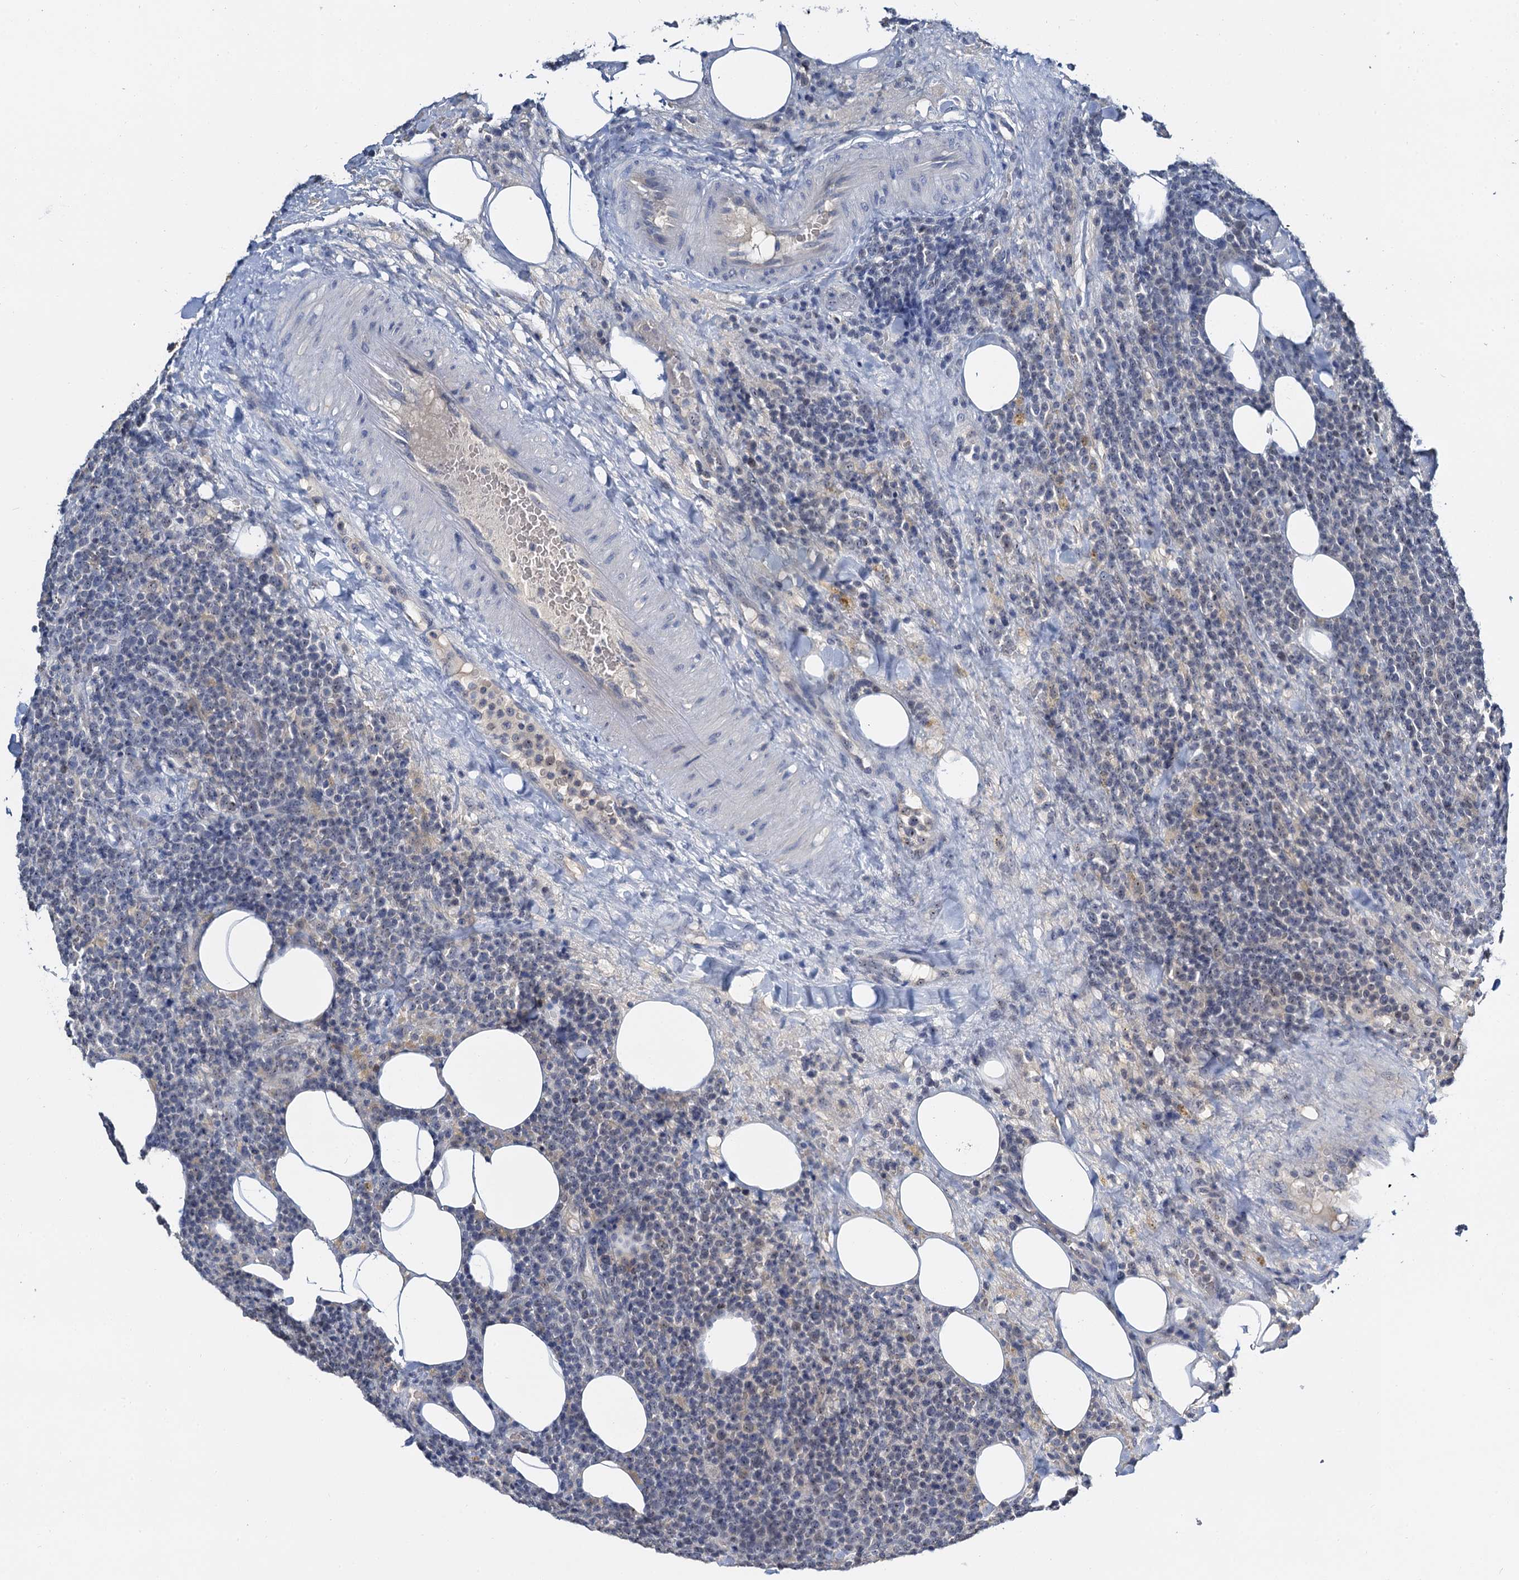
{"staining": {"intensity": "weak", "quantity": "<25%", "location": "nuclear"}, "tissue": "lymphoma", "cell_type": "Tumor cells", "image_type": "cancer", "snomed": [{"axis": "morphology", "description": "Malignant lymphoma, non-Hodgkin's type, High grade"}, {"axis": "topography", "description": "Lymph node"}], "caption": "IHC of high-grade malignant lymphoma, non-Hodgkin's type exhibits no expression in tumor cells. Brightfield microscopy of immunohistochemistry (IHC) stained with DAB (3,3'-diaminobenzidine) (brown) and hematoxylin (blue), captured at high magnification.", "gene": "NOP2", "patient": {"sex": "male", "age": 61}}